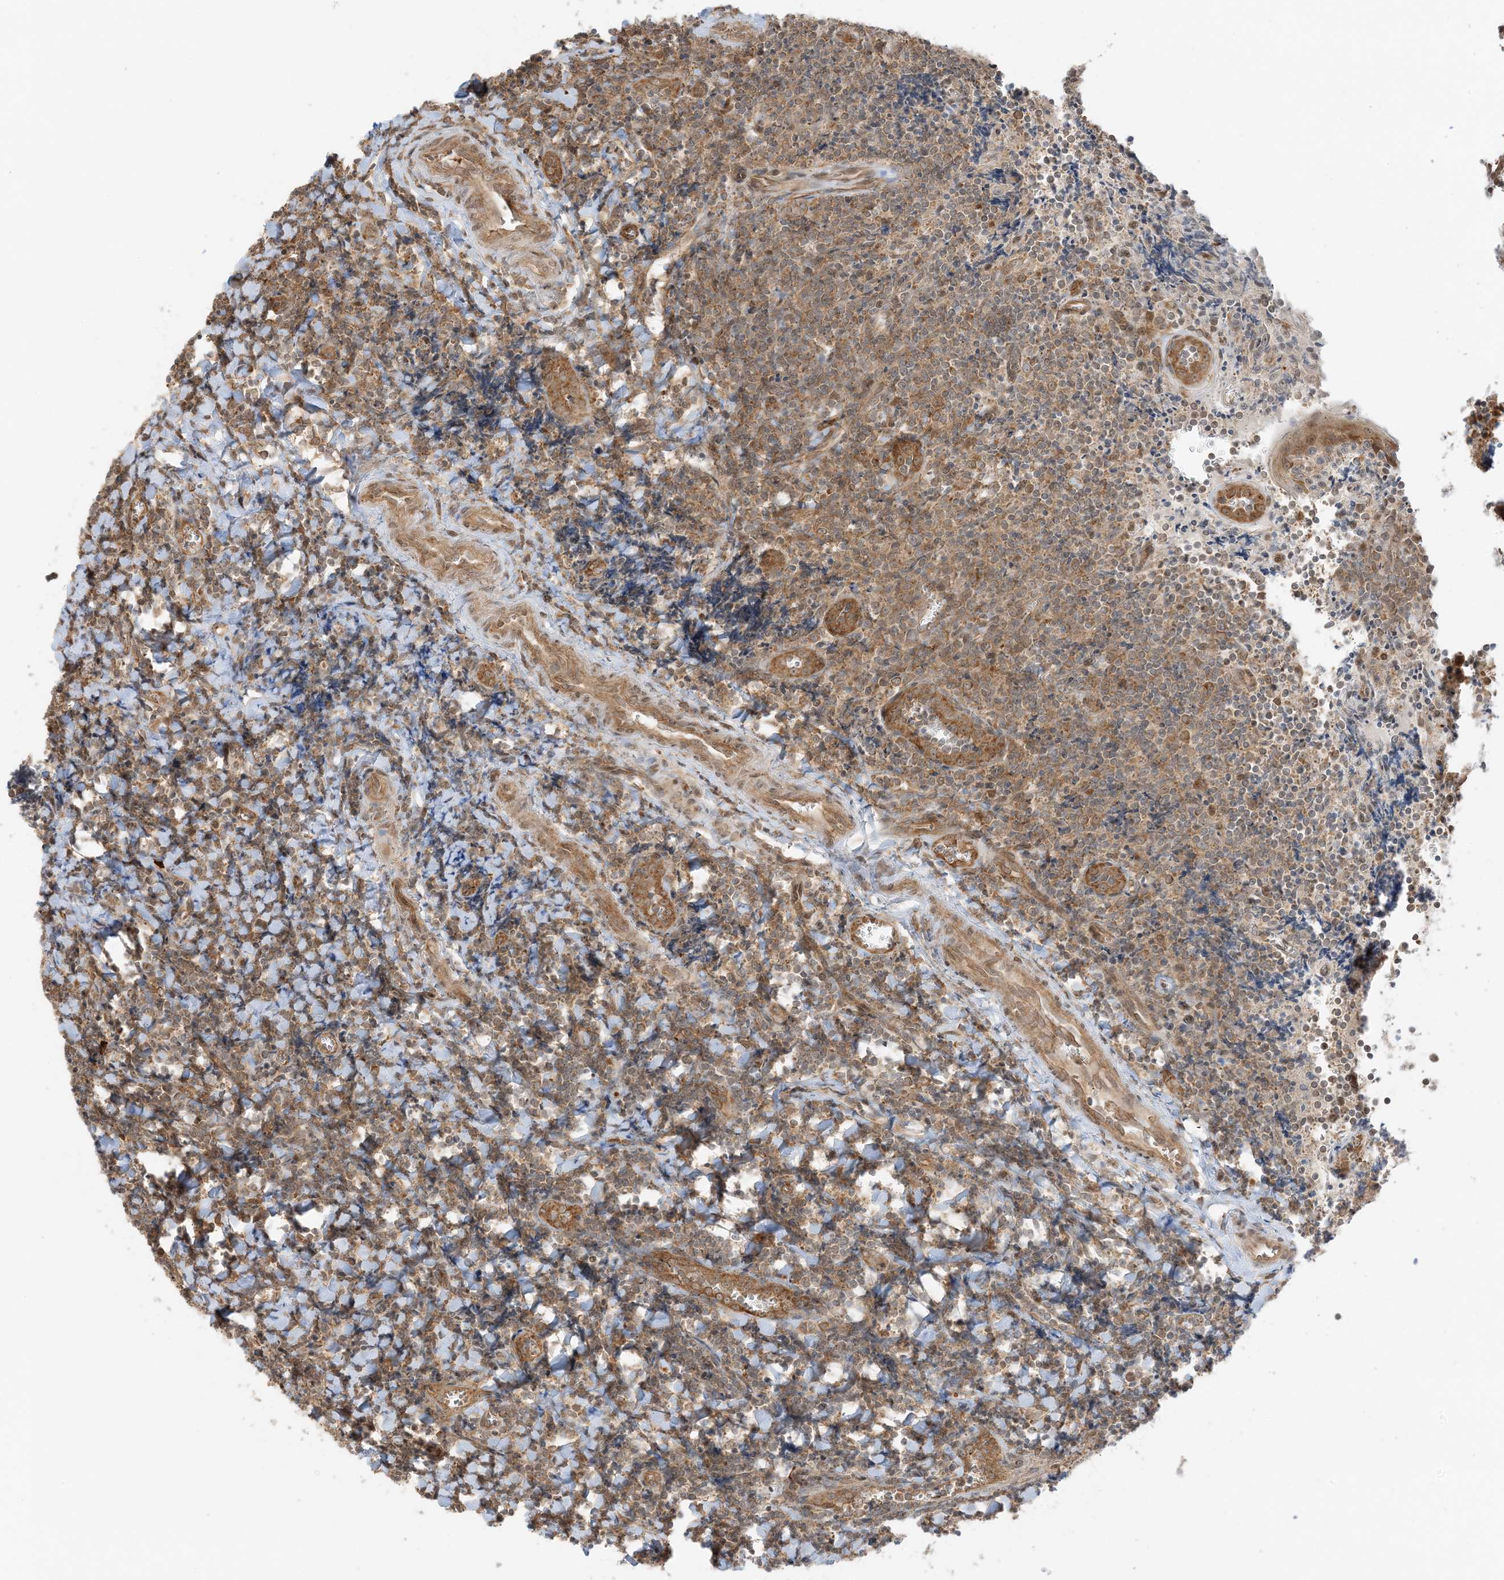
{"staining": {"intensity": "moderate", "quantity": ">75%", "location": "cytoplasmic/membranous"}, "tissue": "tonsil", "cell_type": "Germinal center cells", "image_type": "normal", "snomed": [{"axis": "morphology", "description": "Normal tissue, NOS"}, {"axis": "topography", "description": "Tonsil"}], "caption": "IHC photomicrograph of normal tonsil: human tonsil stained using immunohistochemistry (IHC) shows medium levels of moderate protein expression localized specifically in the cytoplasmic/membranous of germinal center cells, appearing as a cytoplasmic/membranous brown color.", "gene": "UBAP2L", "patient": {"sex": "male", "age": 27}}